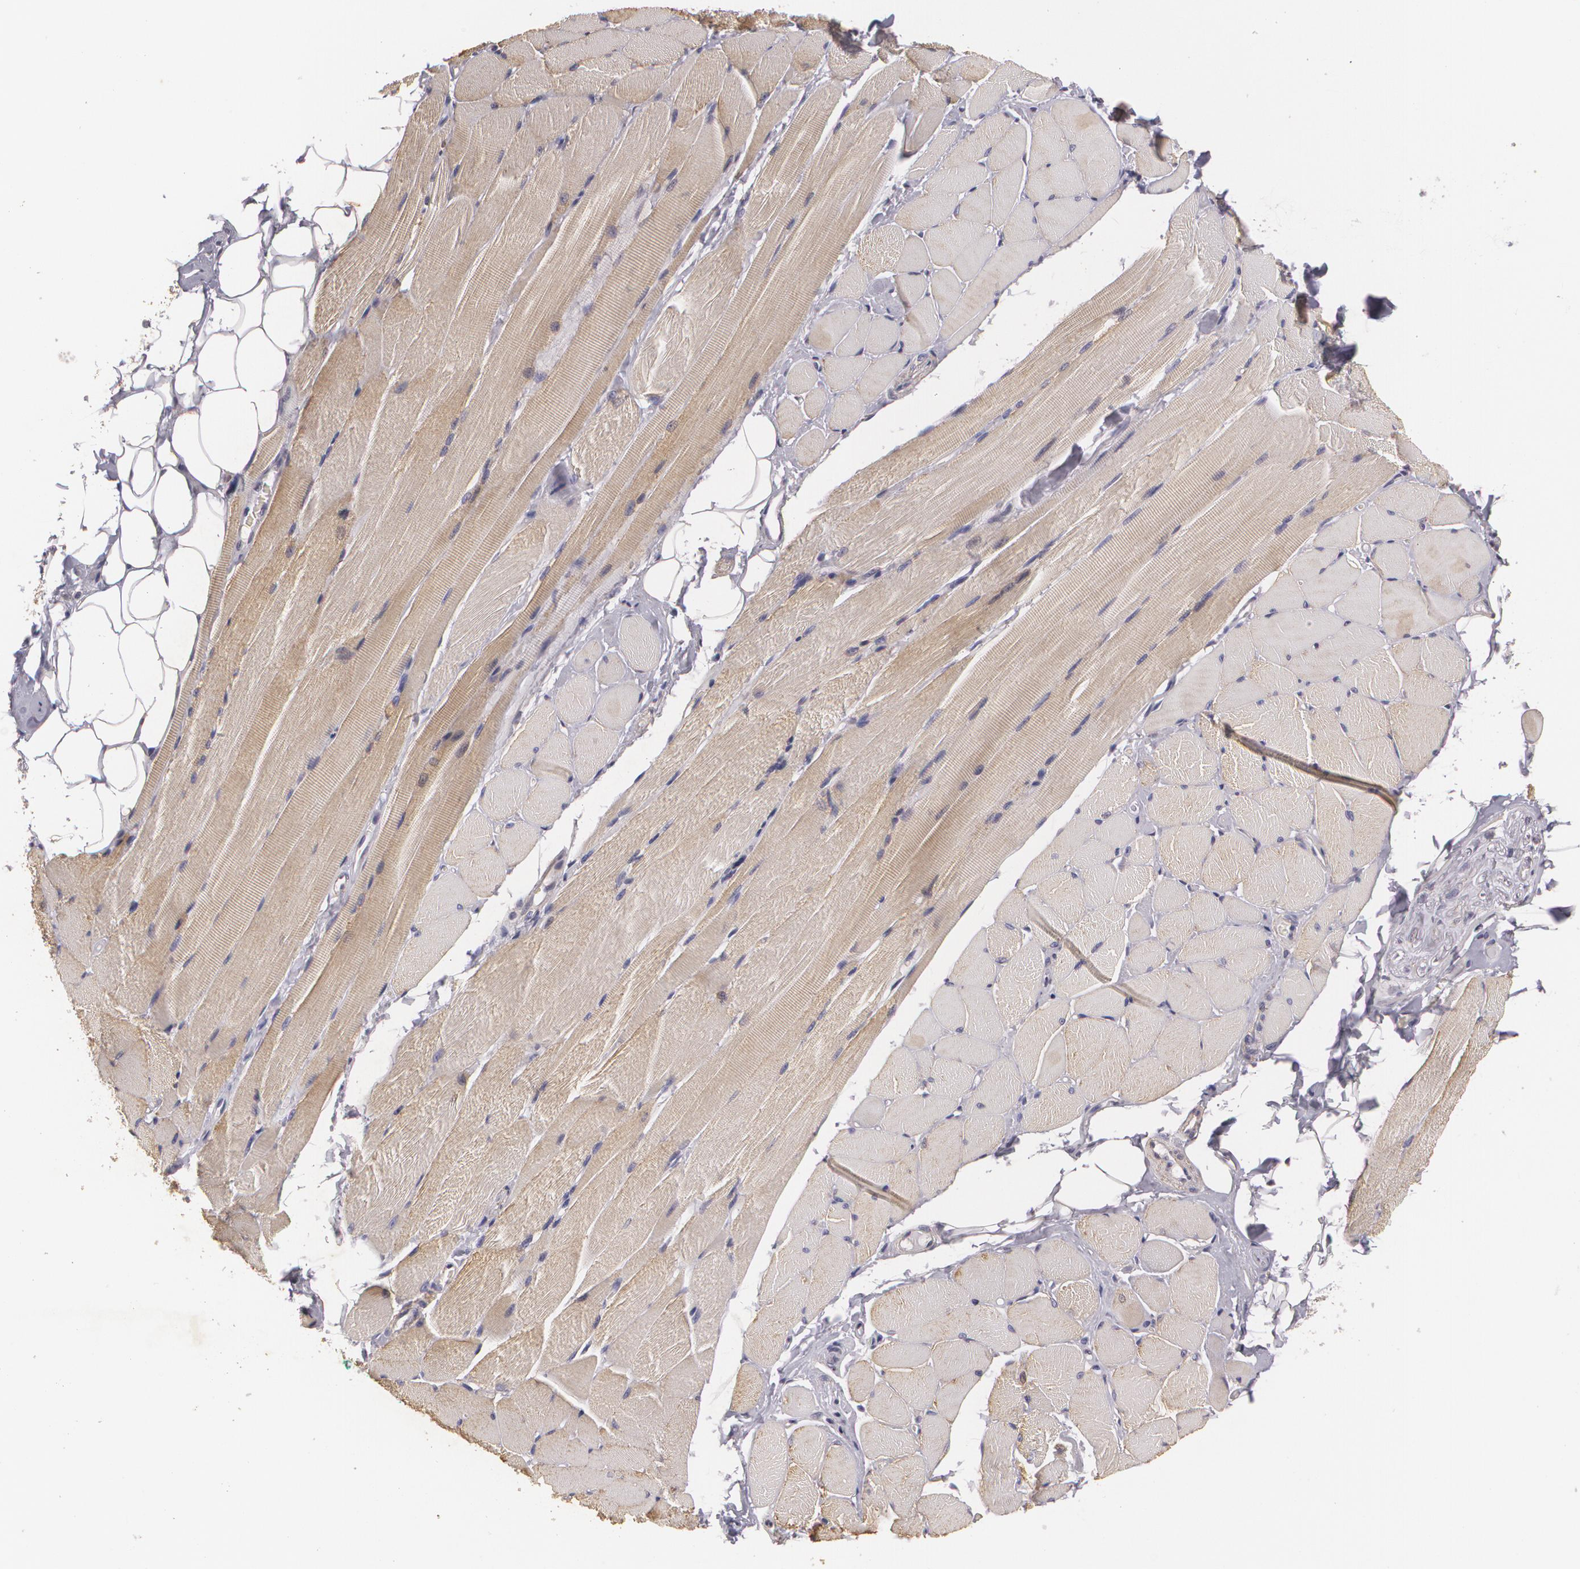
{"staining": {"intensity": "negative", "quantity": "none", "location": "none"}, "tissue": "adipose tissue", "cell_type": "Adipocytes", "image_type": "normal", "snomed": [{"axis": "morphology", "description": "Normal tissue, NOS"}, {"axis": "topography", "description": "Skeletal muscle"}, {"axis": "topography", "description": "Peripheral nerve tissue"}], "caption": "A histopathology image of adipose tissue stained for a protein displays no brown staining in adipocytes.", "gene": "KCNA4", "patient": {"sex": "female", "age": 84}}